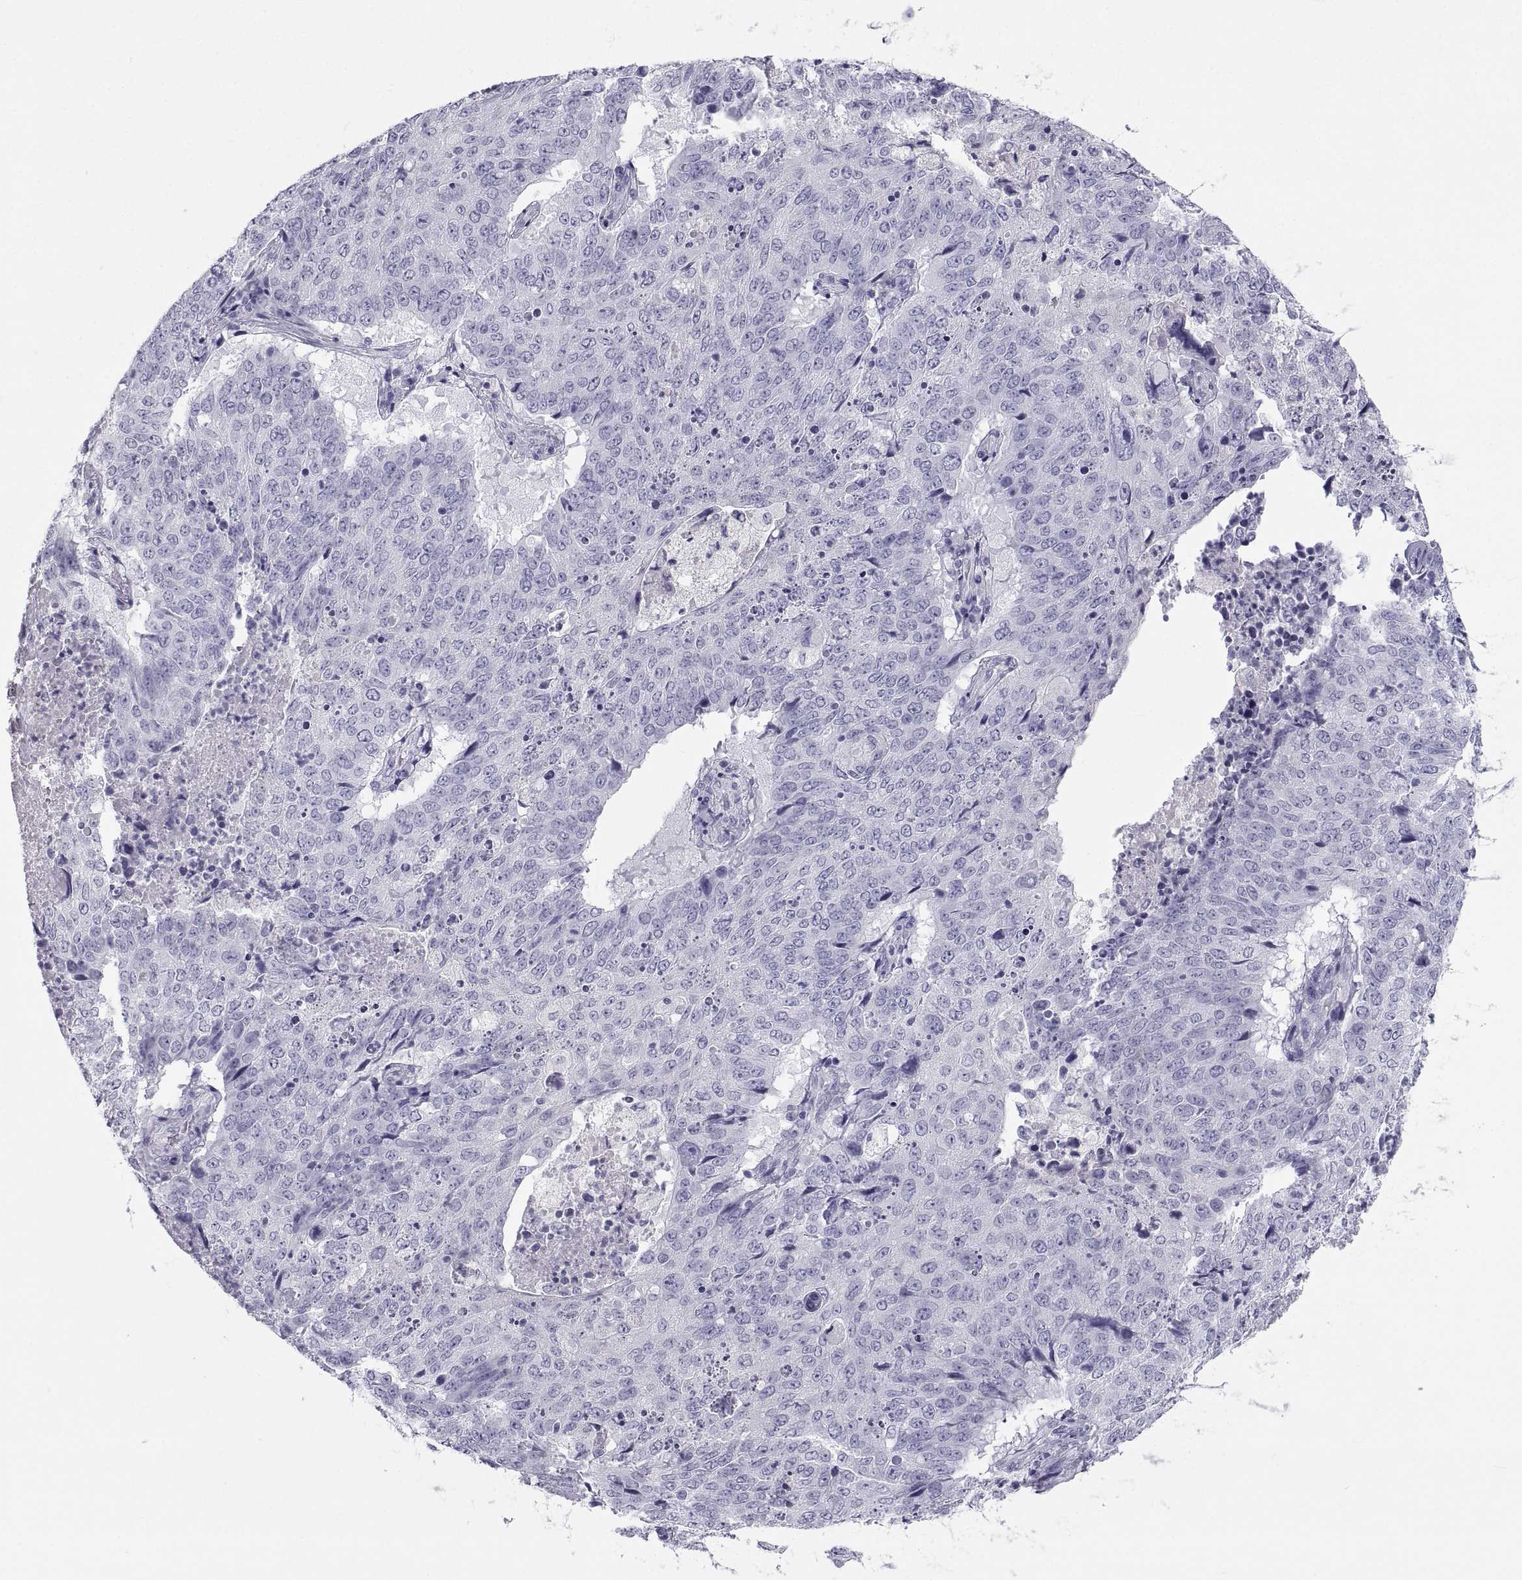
{"staining": {"intensity": "negative", "quantity": "none", "location": "none"}, "tissue": "lung cancer", "cell_type": "Tumor cells", "image_type": "cancer", "snomed": [{"axis": "morphology", "description": "Normal tissue, NOS"}, {"axis": "morphology", "description": "Squamous cell carcinoma, NOS"}, {"axis": "topography", "description": "Bronchus"}, {"axis": "topography", "description": "Lung"}], "caption": "High power microscopy micrograph of an immunohistochemistry (IHC) histopathology image of lung squamous cell carcinoma, revealing no significant expression in tumor cells.", "gene": "PCSK1N", "patient": {"sex": "male", "age": 64}}